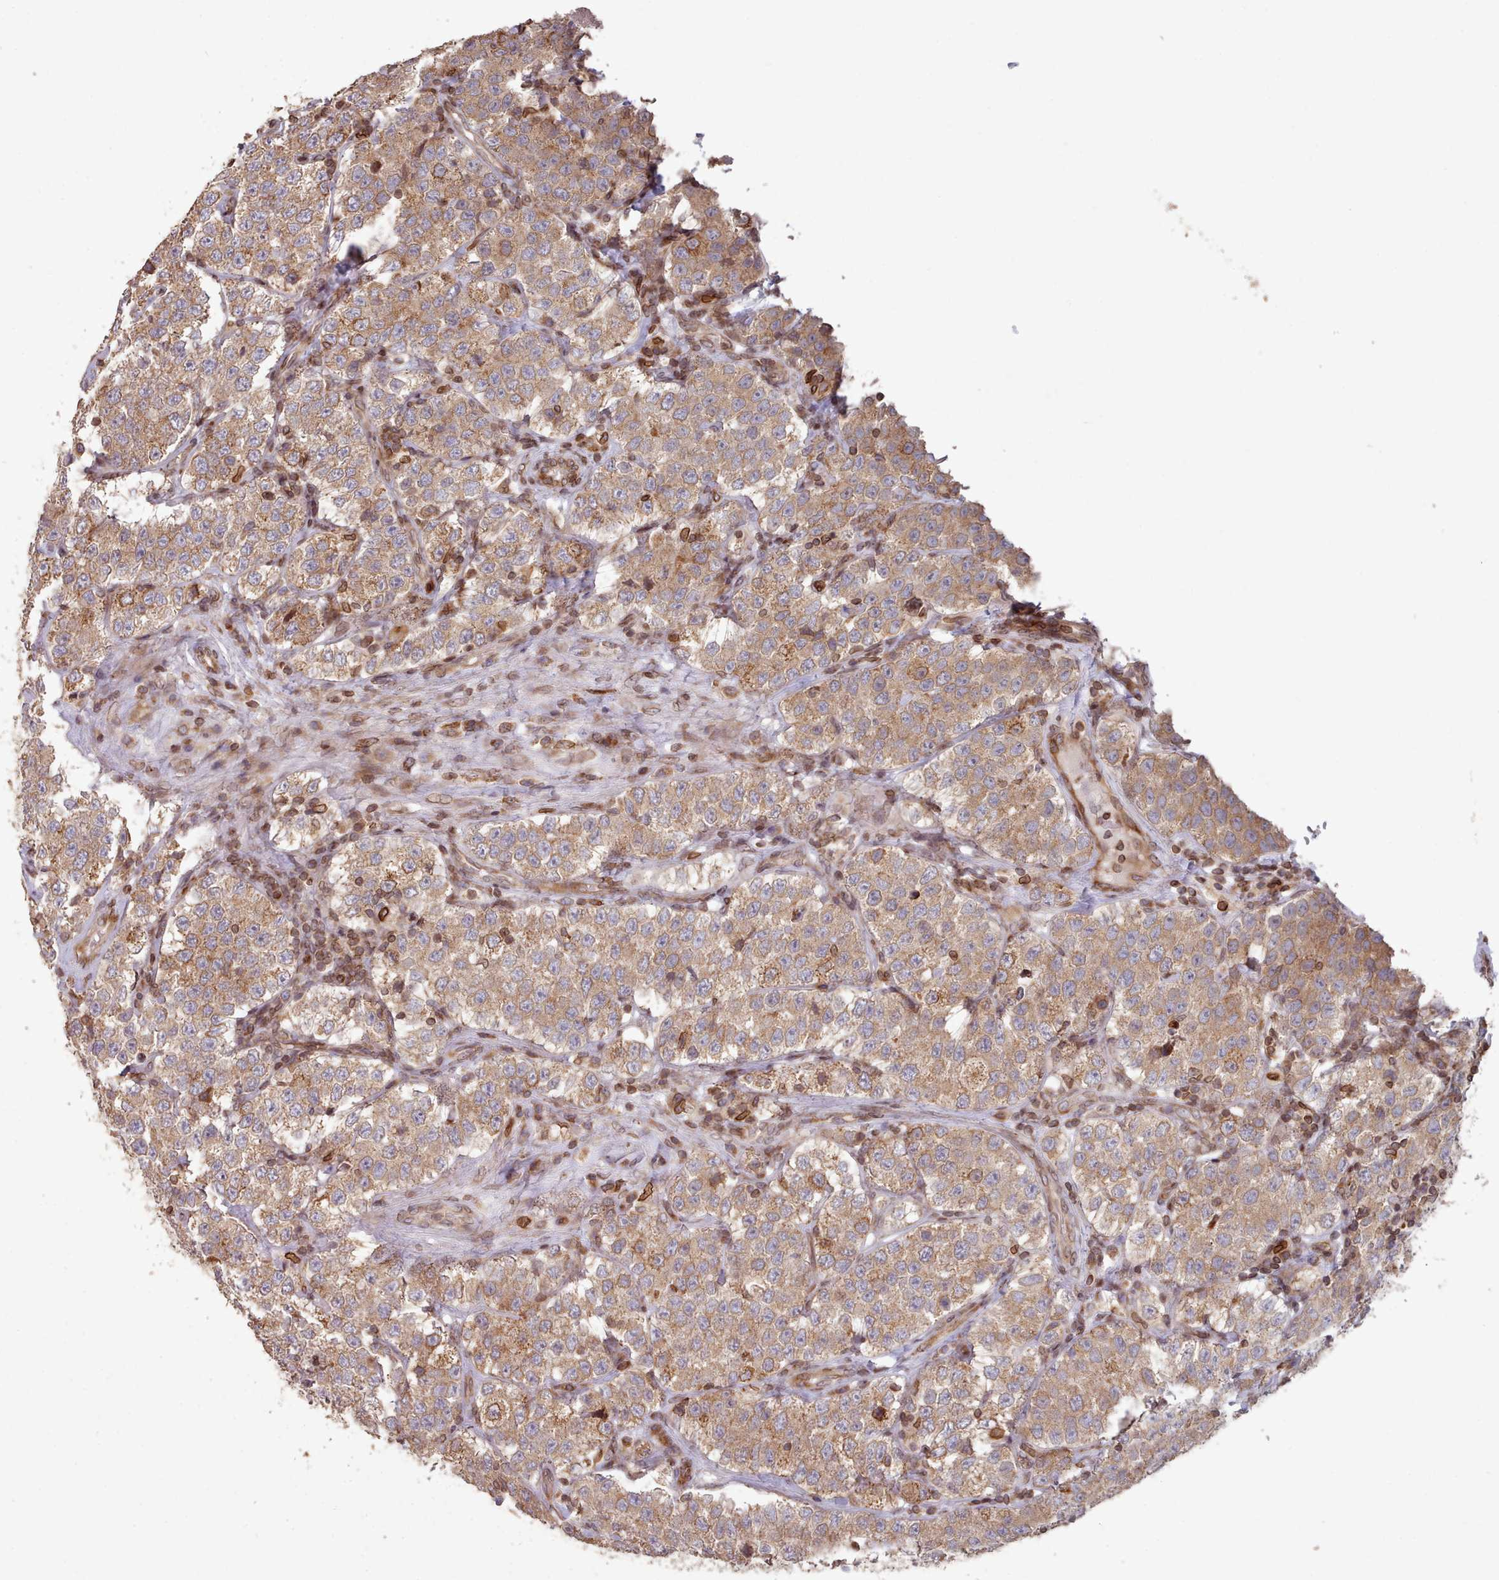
{"staining": {"intensity": "moderate", "quantity": ">75%", "location": "cytoplasmic/membranous"}, "tissue": "testis cancer", "cell_type": "Tumor cells", "image_type": "cancer", "snomed": [{"axis": "morphology", "description": "Seminoma, NOS"}, {"axis": "topography", "description": "Testis"}], "caption": "An image of human testis cancer (seminoma) stained for a protein reveals moderate cytoplasmic/membranous brown staining in tumor cells.", "gene": "TOR1AIP1", "patient": {"sex": "male", "age": 34}}